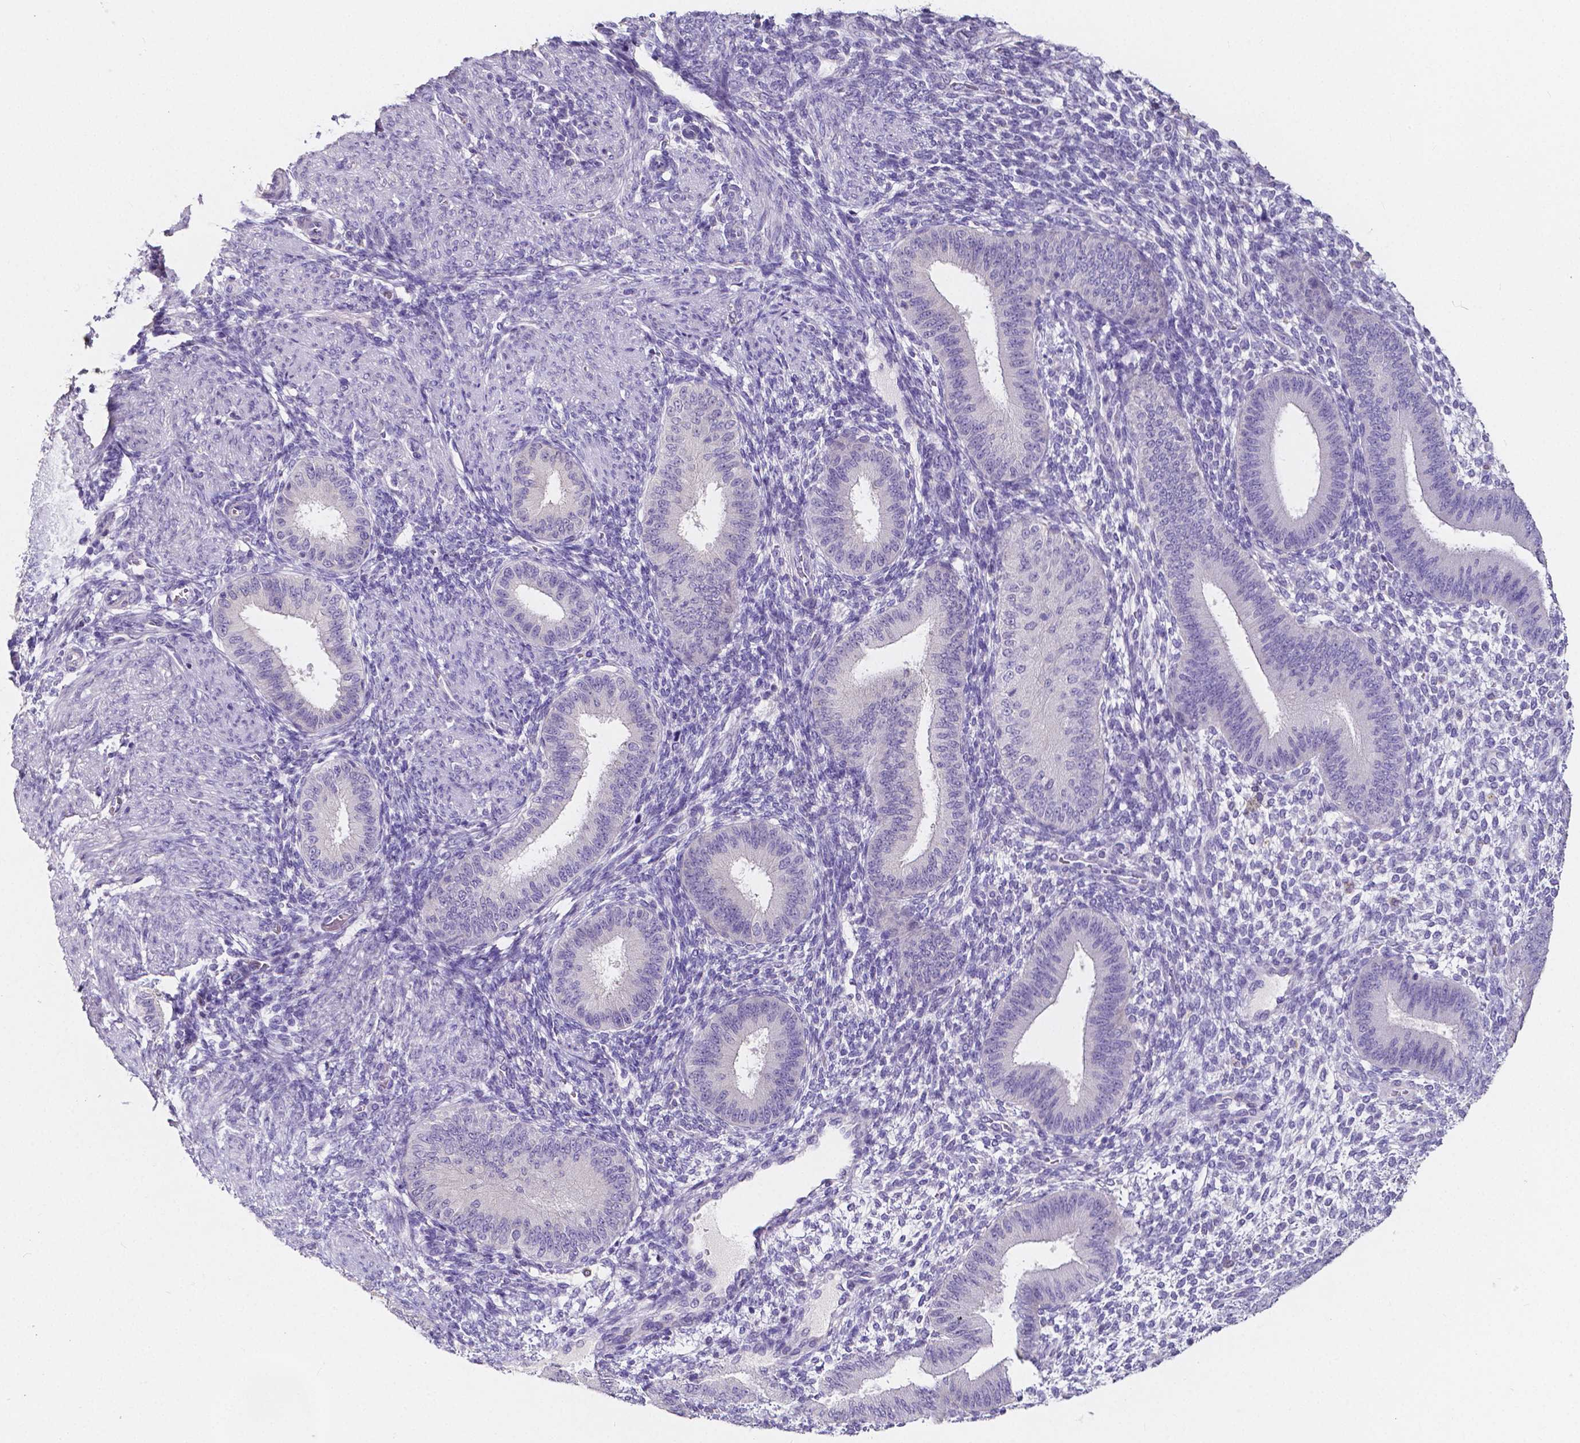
{"staining": {"intensity": "negative", "quantity": "none", "location": "none"}, "tissue": "endometrium", "cell_type": "Cells in endometrial stroma", "image_type": "normal", "snomed": [{"axis": "morphology", "description": "Normal tissue, NOS"}, {"axis": "topography", "description": "Endometrium"}], "caption": "Human endometrium stained for a protein using immunohistochemistry (IHC) demonstrates no expression in cells in endometrial stroma.", "gene": "ACP5", "patient": {"sex": "female", "age": 39}}